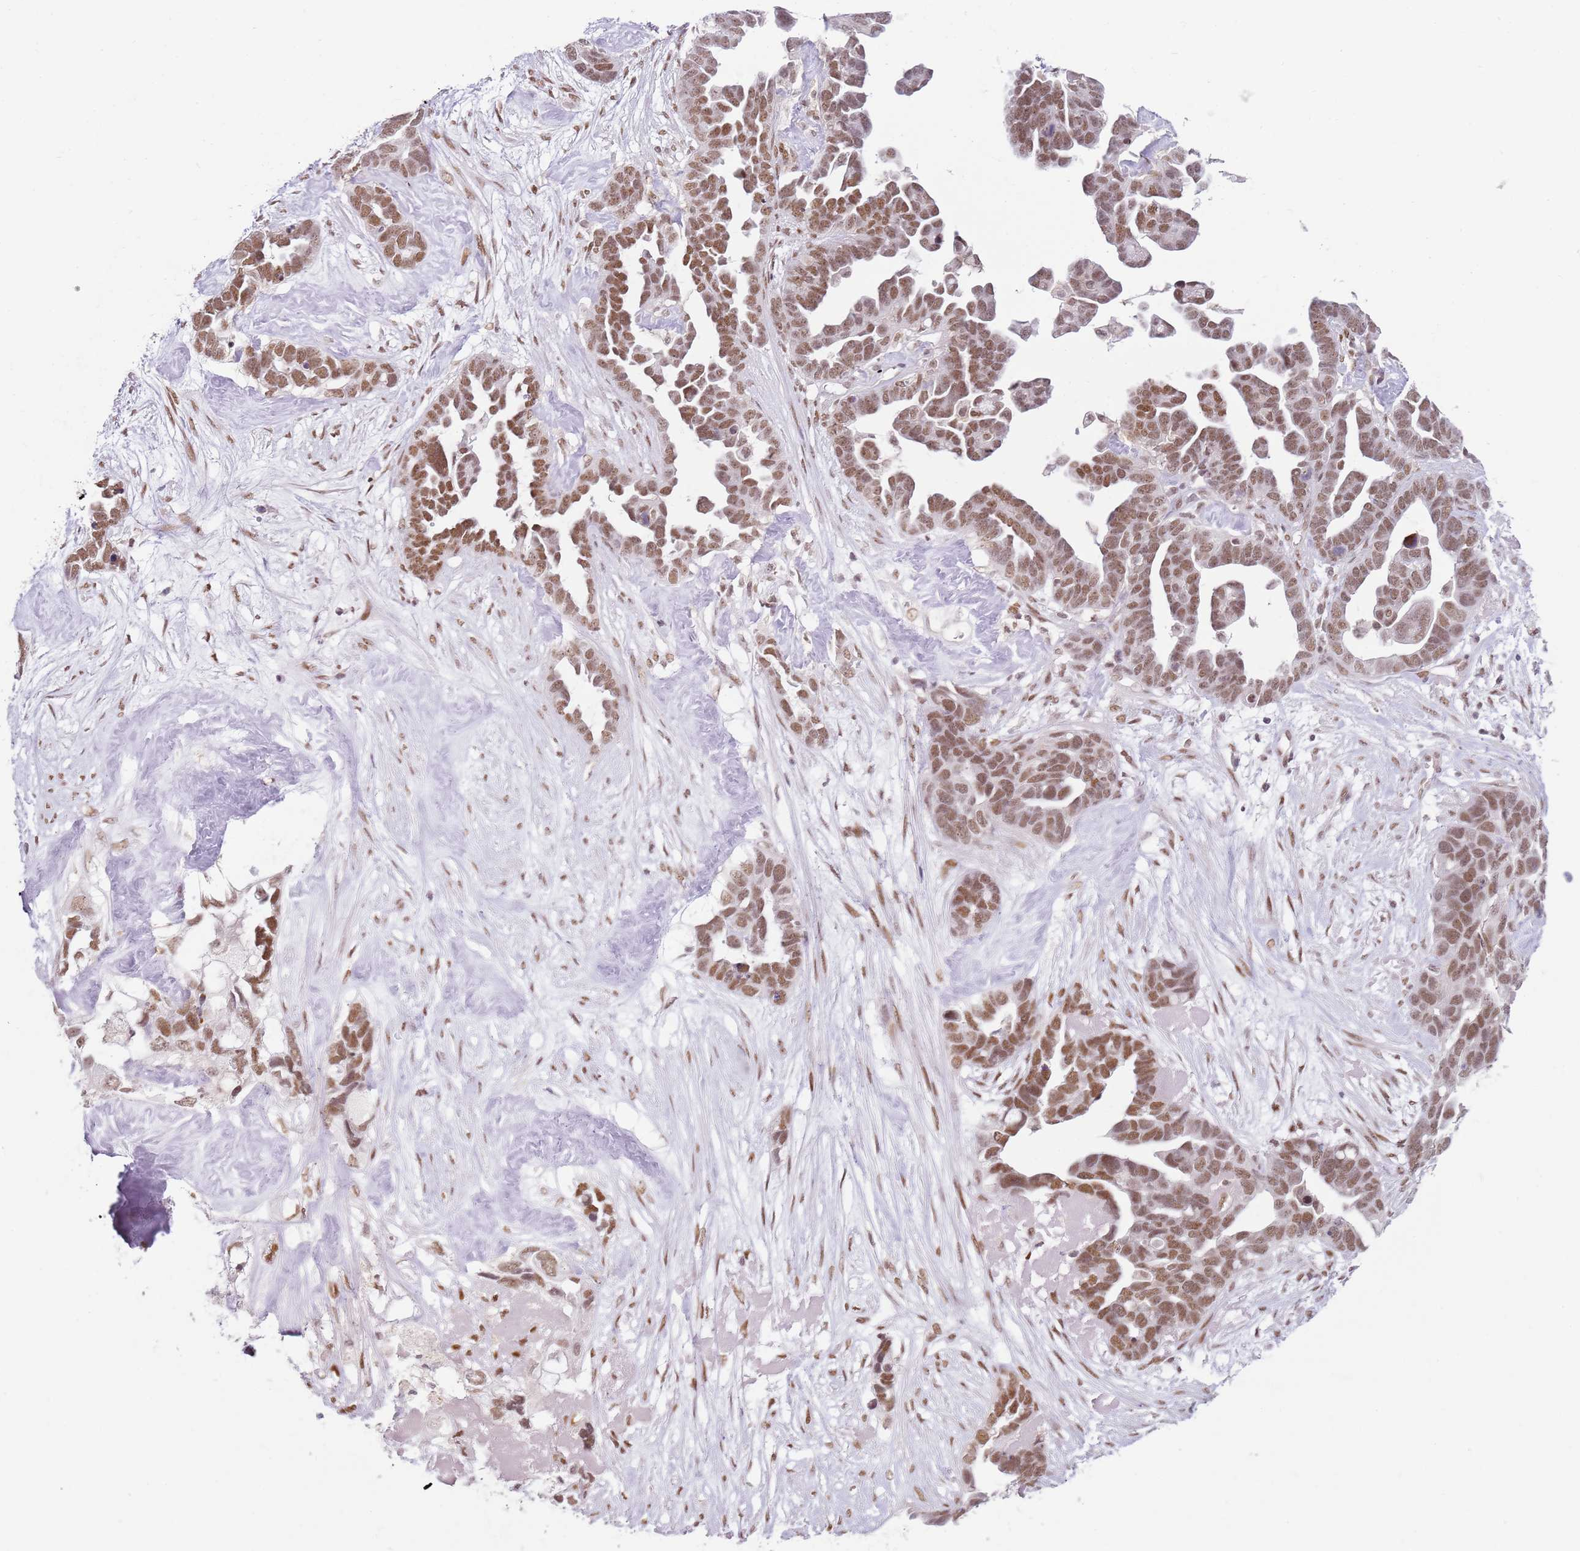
{"staining": {"intensity": "moderate", "quantity": ">75%", "location": "nuclear"}, "tissue": "ovarian cancer", "cell_type": "Tumor cells", "image_type": "cancer", "snomed": [{"axis": "morphology", "description": "Cystadenocarcinoma, serous, NOS"}, {"axis": "topography", "description": "Ovary"}], "caption": "DAB (3,3'-diaminobenzidine) immunohistochemical staining of serous cystadenocarcinoma (ovarian) exhibits moderate nuclear protein positivity in about >75% of tumor cells.", "gene": "PHC2", "patient": {"sex": "female", "age": 54}}